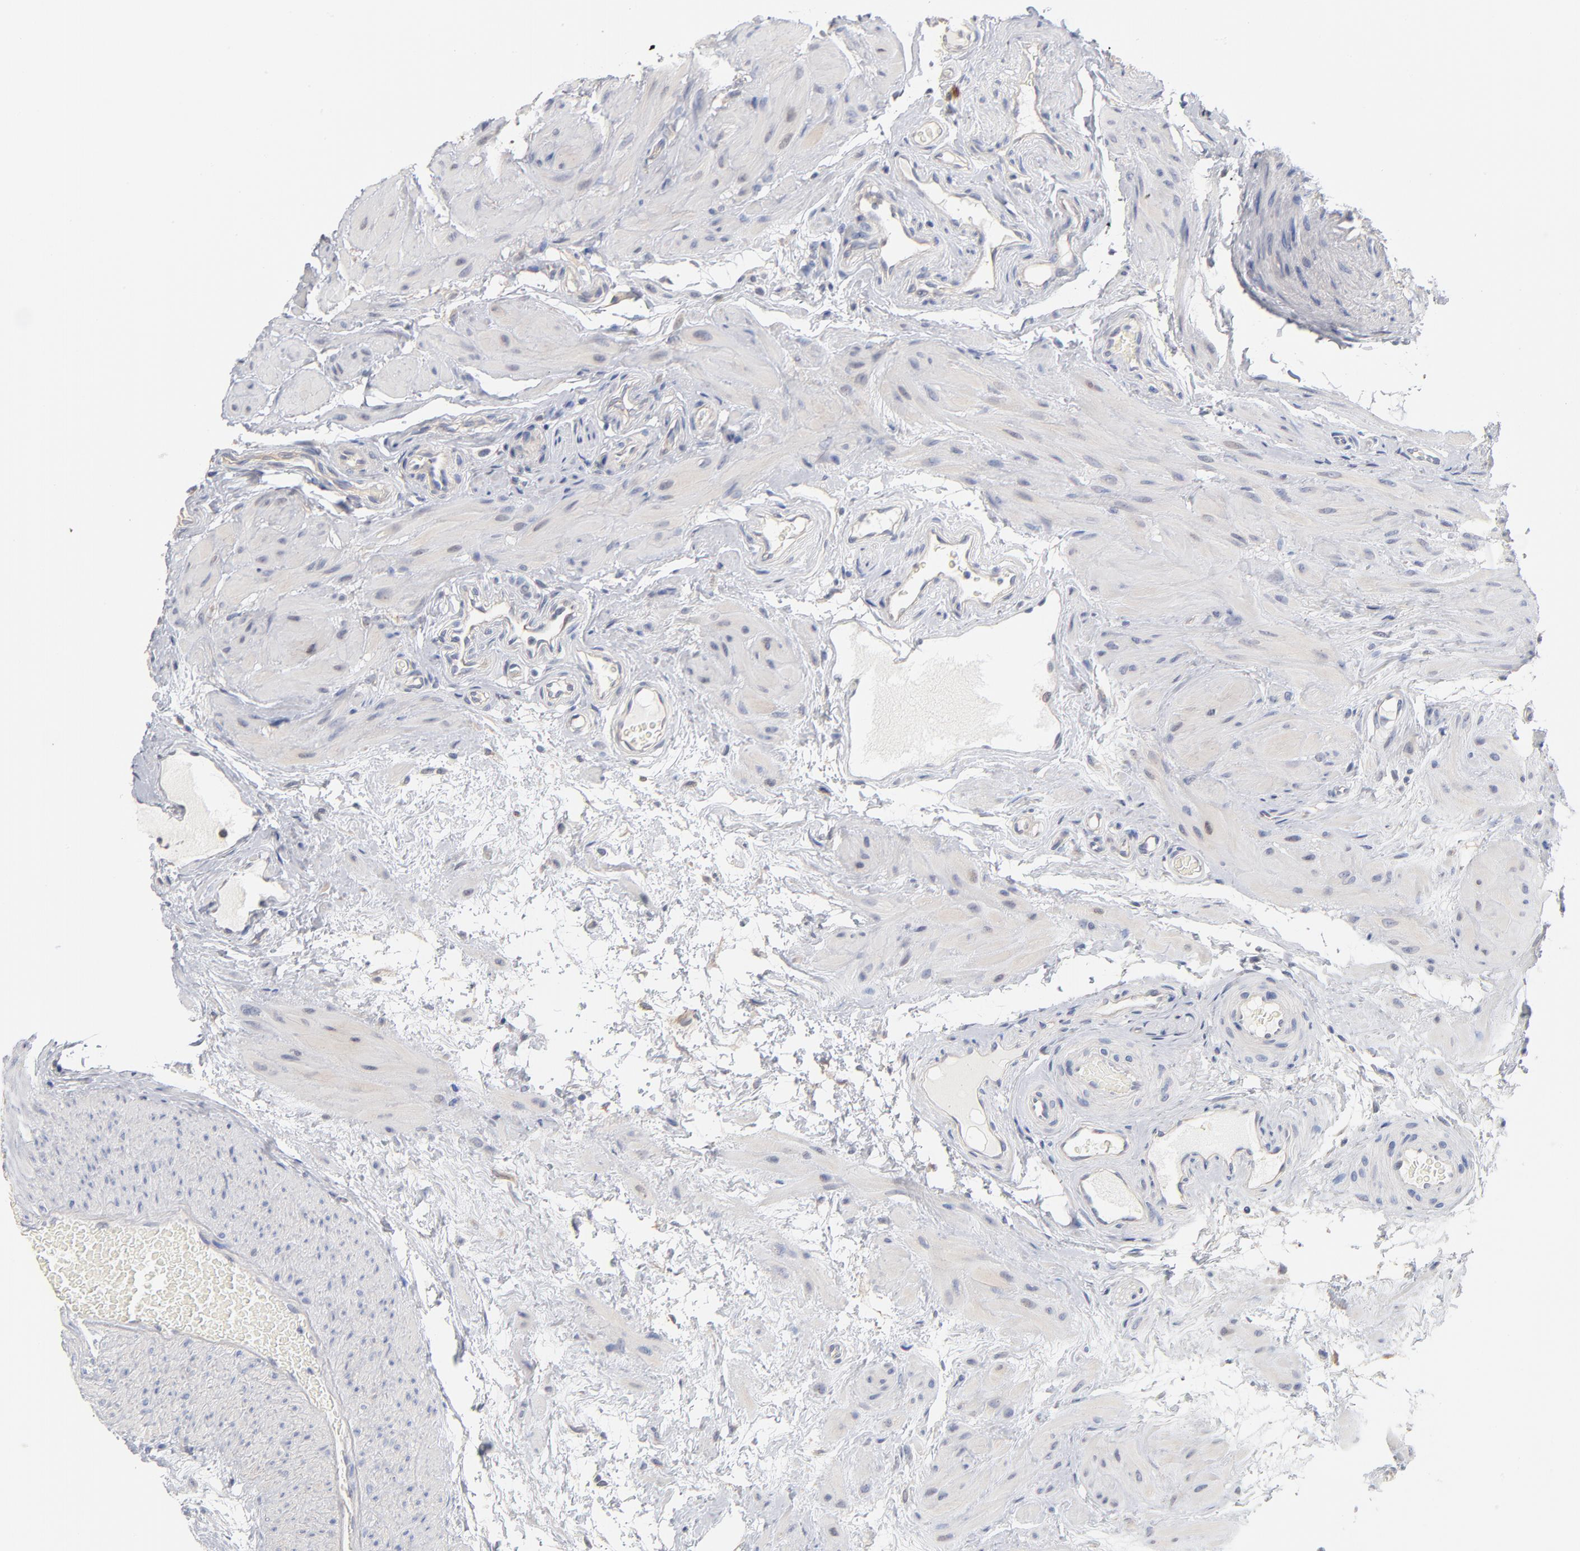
{"staining": {"intensity": "weak", "quantity": ">75%", "location": "cytoplasmic/membranous"}, "tissue": "epididymis", "cell_type": "Glandular cells", "image_type": "normal", "snomed": [{"axis": "morphology", "description": "Normal tissue, NOS"}, {"axis": "topography", "description": "Testis"}, {"axis": "topography", "description": "Epididymis"}], "caption": "Immunohistochemical staining of unremarkable epididymis exhibits >75% levels of weak cytoplasmic/membranous protein expression in about >75% of glandular cells. (IHC, brightfield microscopy, high magnification).", "gene": "DNAL4", "patient": {"sex": "male", "age": 36}}